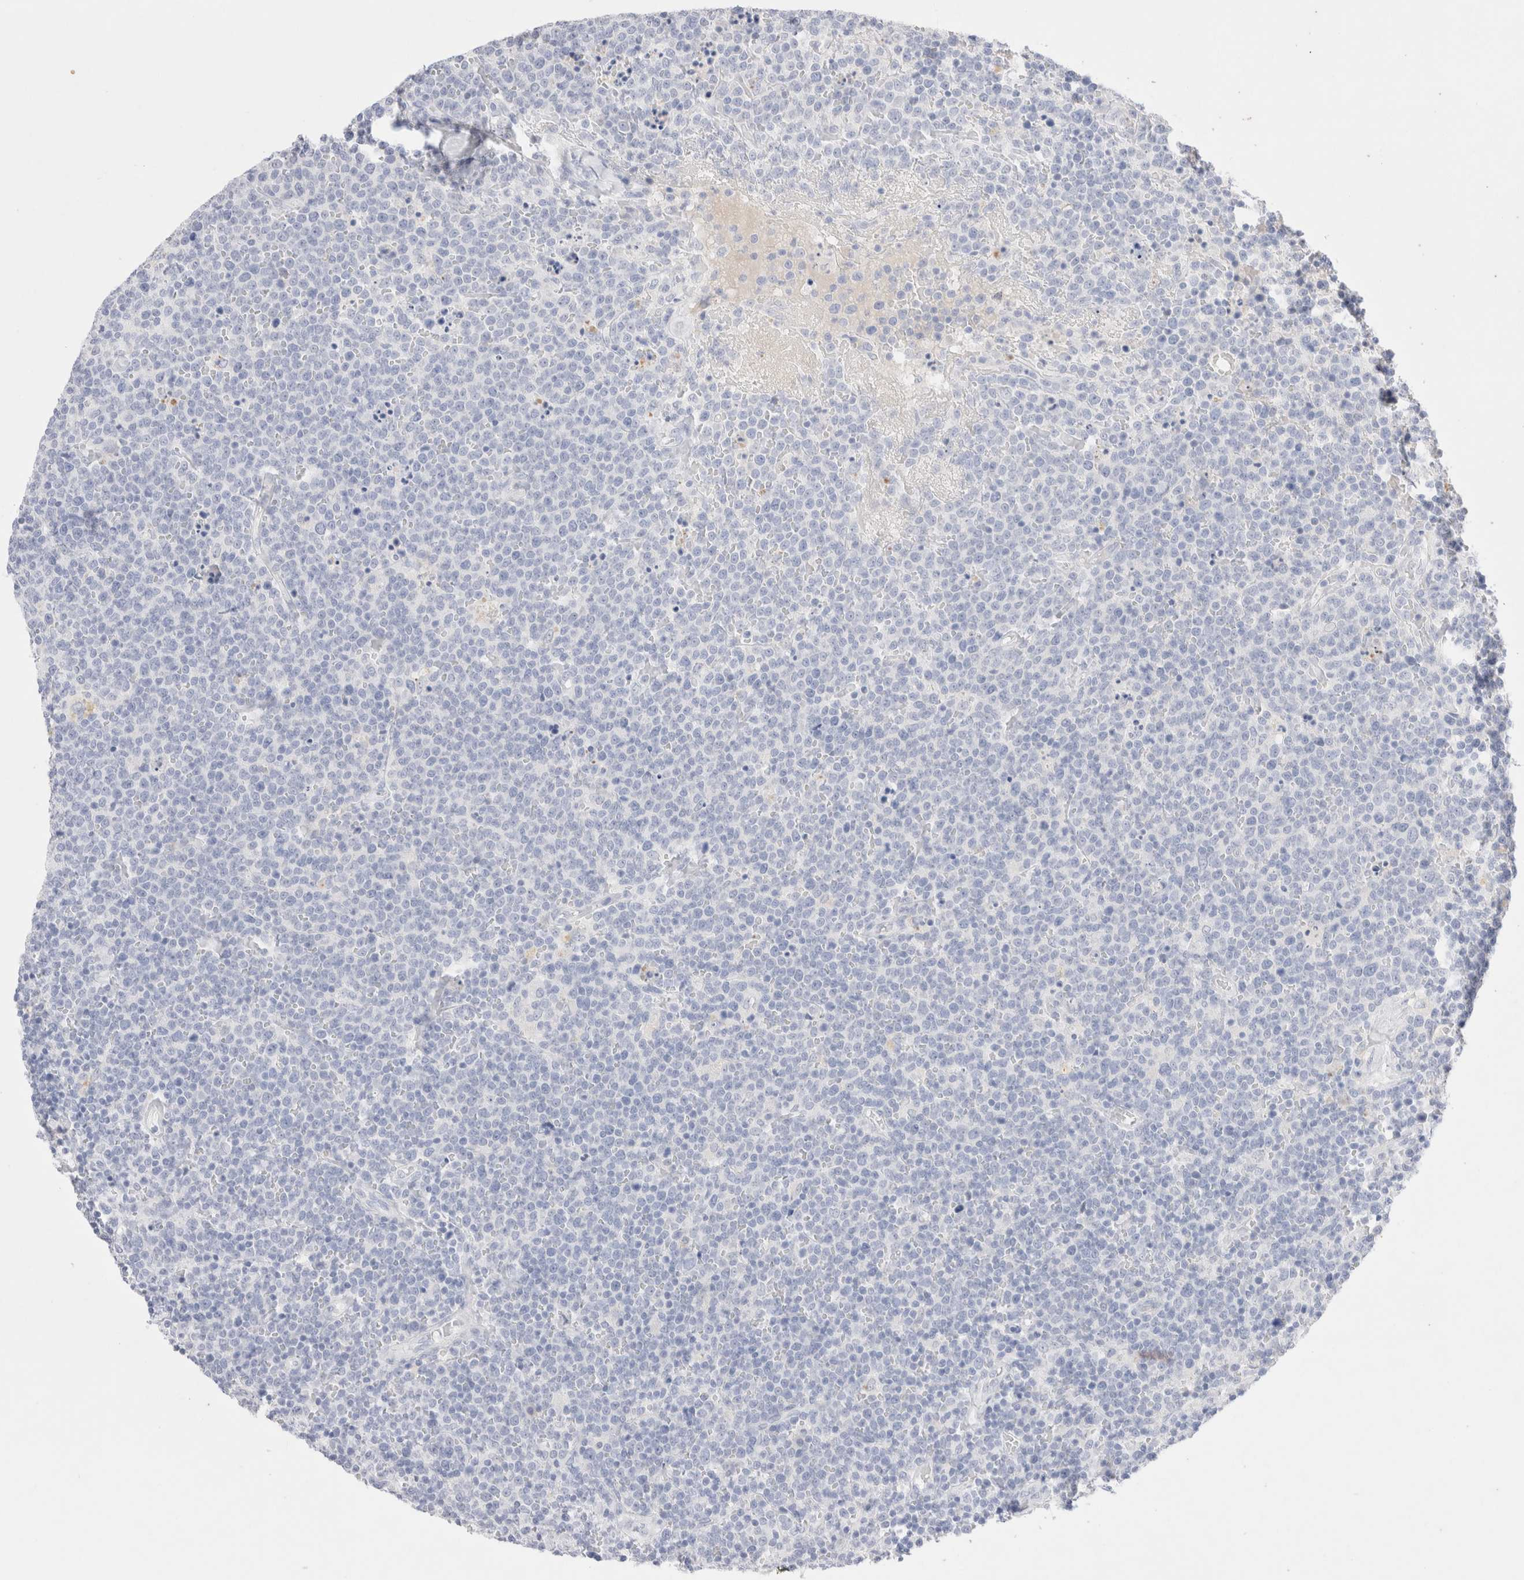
{"staining": {"intensity": "negative", "quantity": "none", "location": "none"}, "tissue": "lymphoma", "cell_type": "Tumor cells", "image_type": "cancer", "snomed": [{"axis": "morphology", "description": "Malignant lymphoma, non-Hodgkin's type, High grade"}, {"axis": "topography", "description": "Lymph node"}], "caption": "The histopathology image demonstrates no staining of tumor cells in high-grade malignant lymphoma, non-Hodgkin's type. (Stains: DAB (3,3'-diaminobenzidine) immunohistochemistry (IHC) with hematoxylin counter stain, Microscopy: brightfield microscopy at high magnification).", "gene": "EPCAM", "patient": {"sex": "male", "age": 61}}